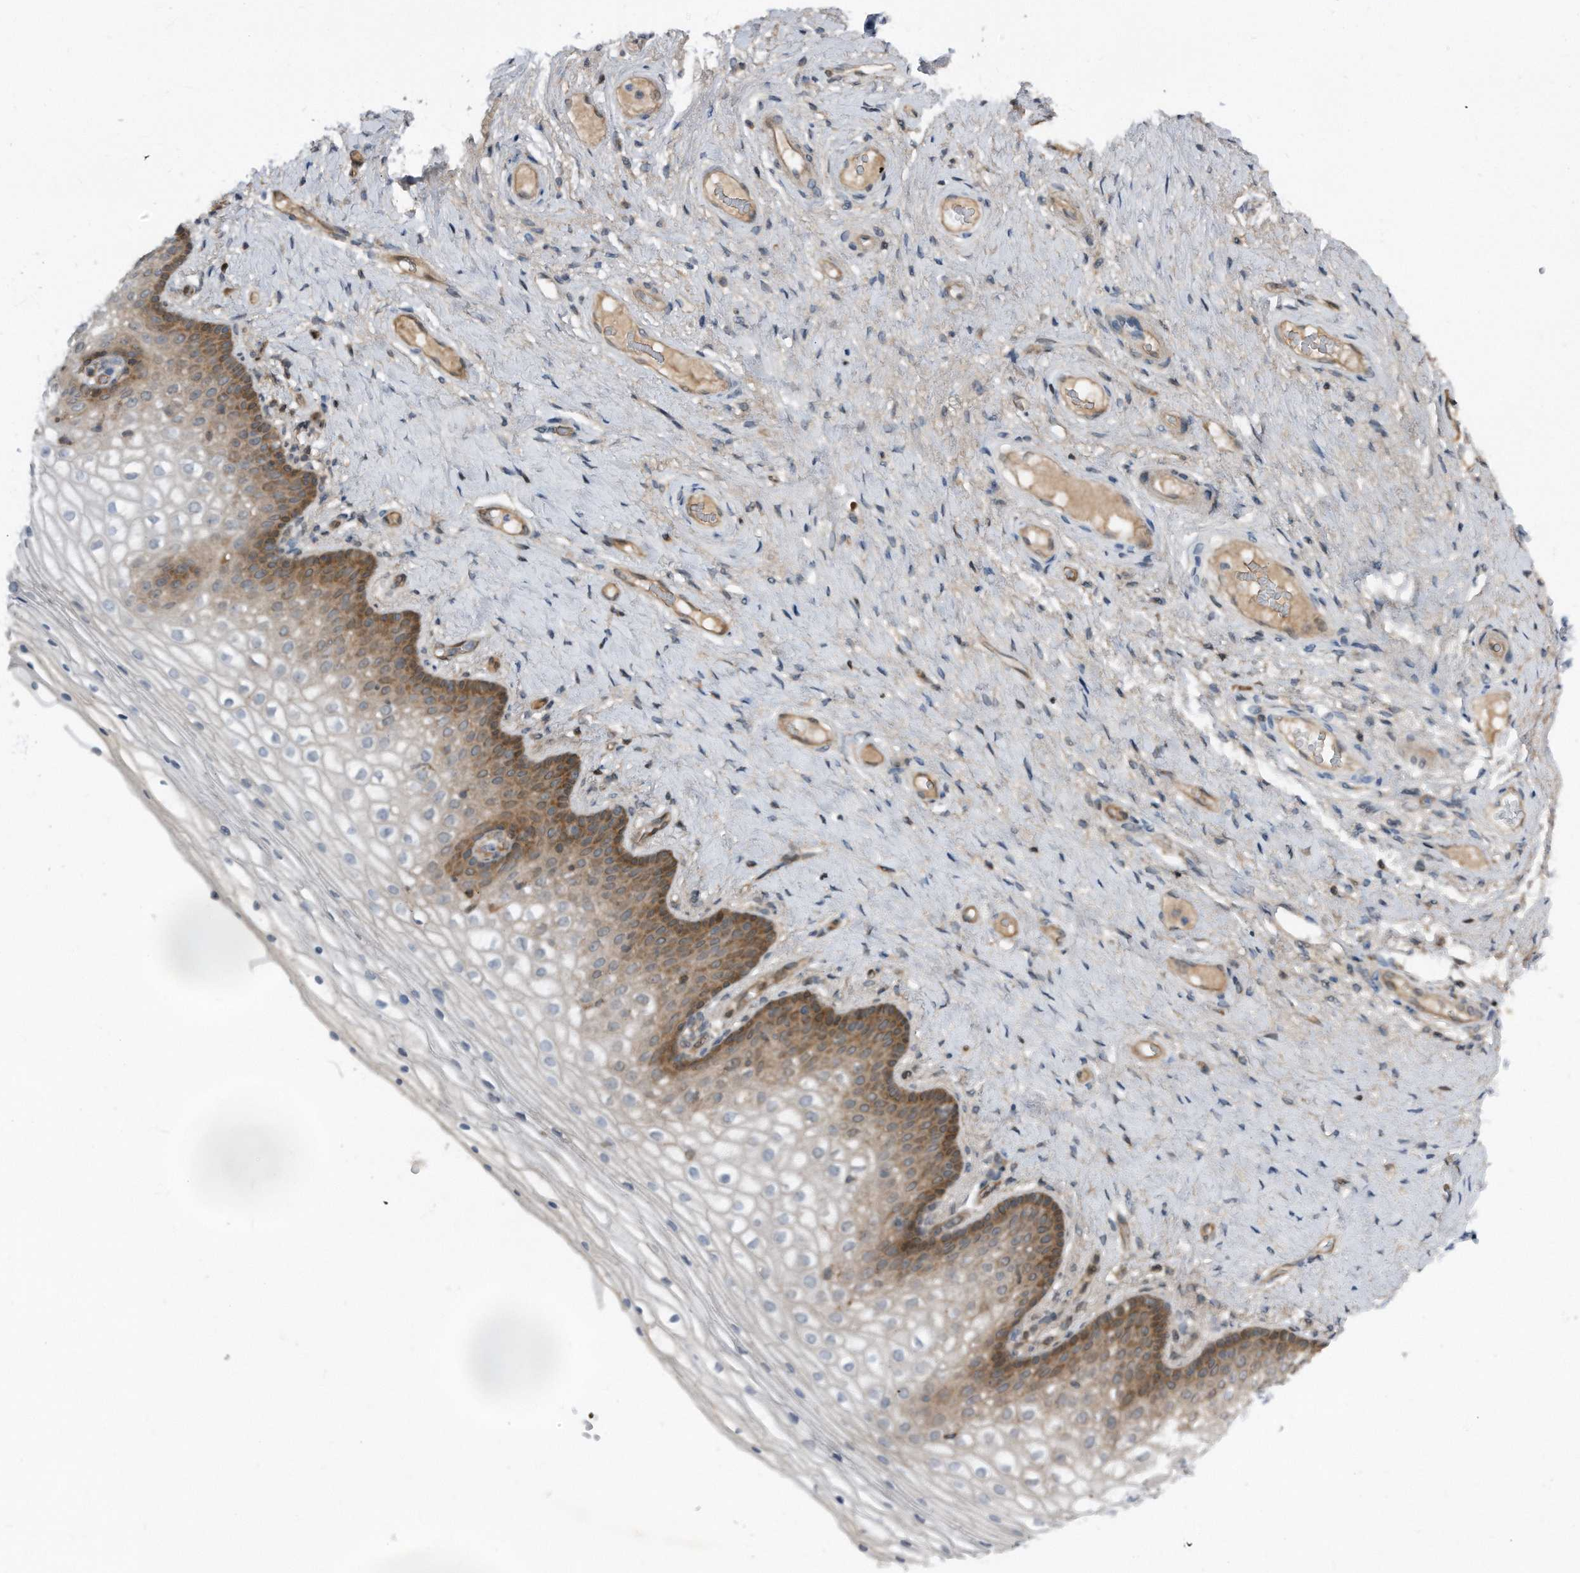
{"staining": {"intensity": "moderate", "quantity": "<25%", "location": "cytoplasmic/membranous"}, "tissue": "vagina", "cell_type": "Squamous epithelial cells", "image_type": "normal", "snomed": [{"axis": "morphology", "description": "Normal tissue, NOS"}, {"axis": "topography", "description": "Vagina"}], "caption": "Immunohistochemistry of unremarkable vagina demonstrates low levels of moderate cytoplasmic/membranous expression in approximately <25% of squamous epithelial cells.", "gene": "MAP2K6", "patient": {"sex": "female", "age": 60}}